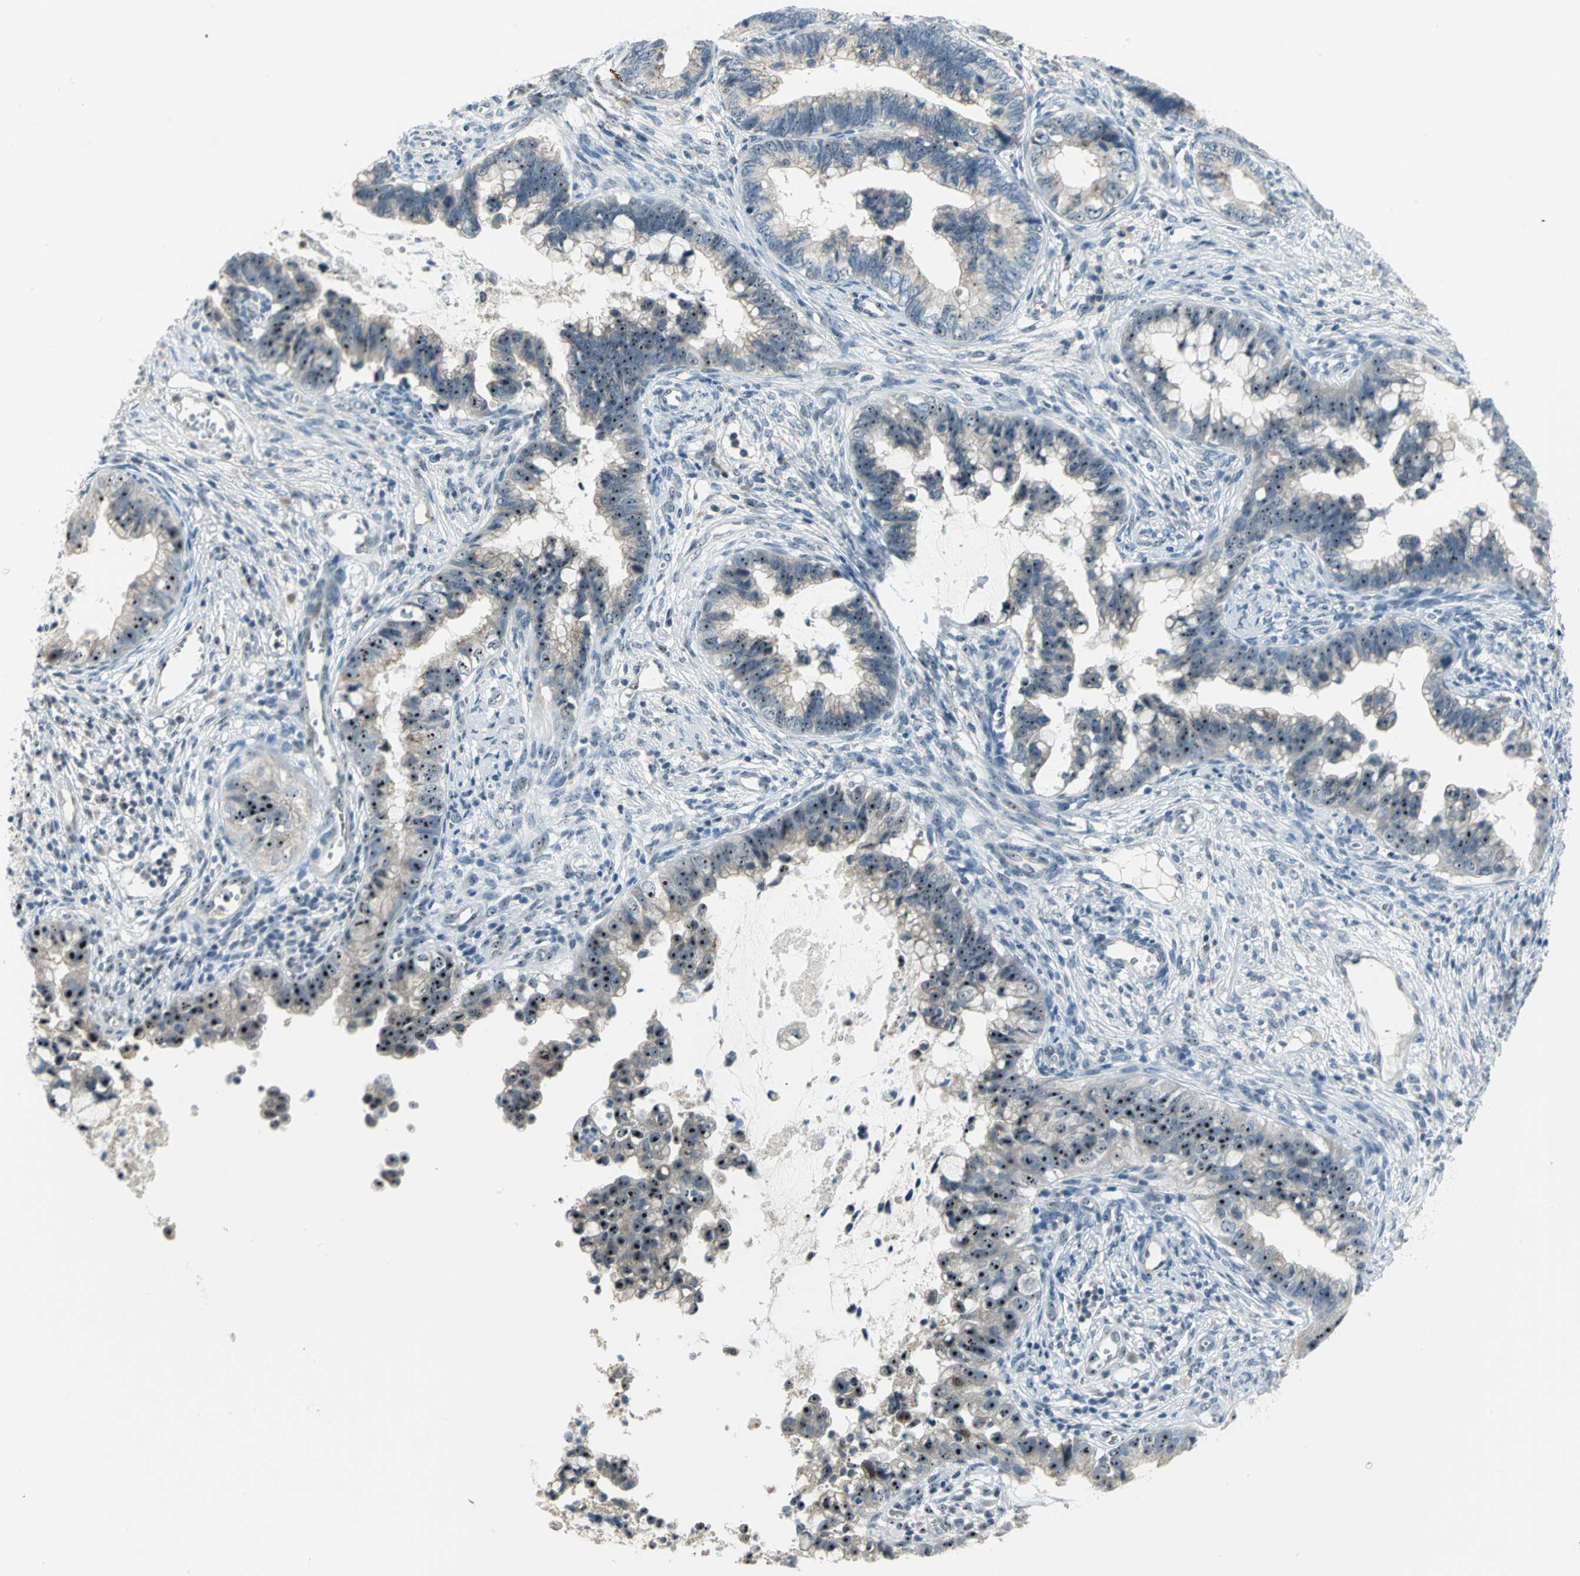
{"staining": {"intensity": "strong", "quantity": ">75%", "location": "nuclear"}, "tissue": "cervical cancer", "cell_type": "Tumor cells", "image_type": "cancer", "snomed": [{"axis": "morphology", "description": "Adenocarcinoma, NOS"}, {"axis": "topography", "description": "Cervix"}], "caption": "Protein staining of cervical adenocarcinoma tissue exhibits strong nuclear expression in approximately >75% of tumor cells. The staining is performed using DAB (3,3'-diaminobenzidine) brown chromogen to label protein expression. The nuclei are counter-stained blue using hematoxylin.", "gene": "MYBBP1A", "patient": {"sex": "female", "age": 44}}